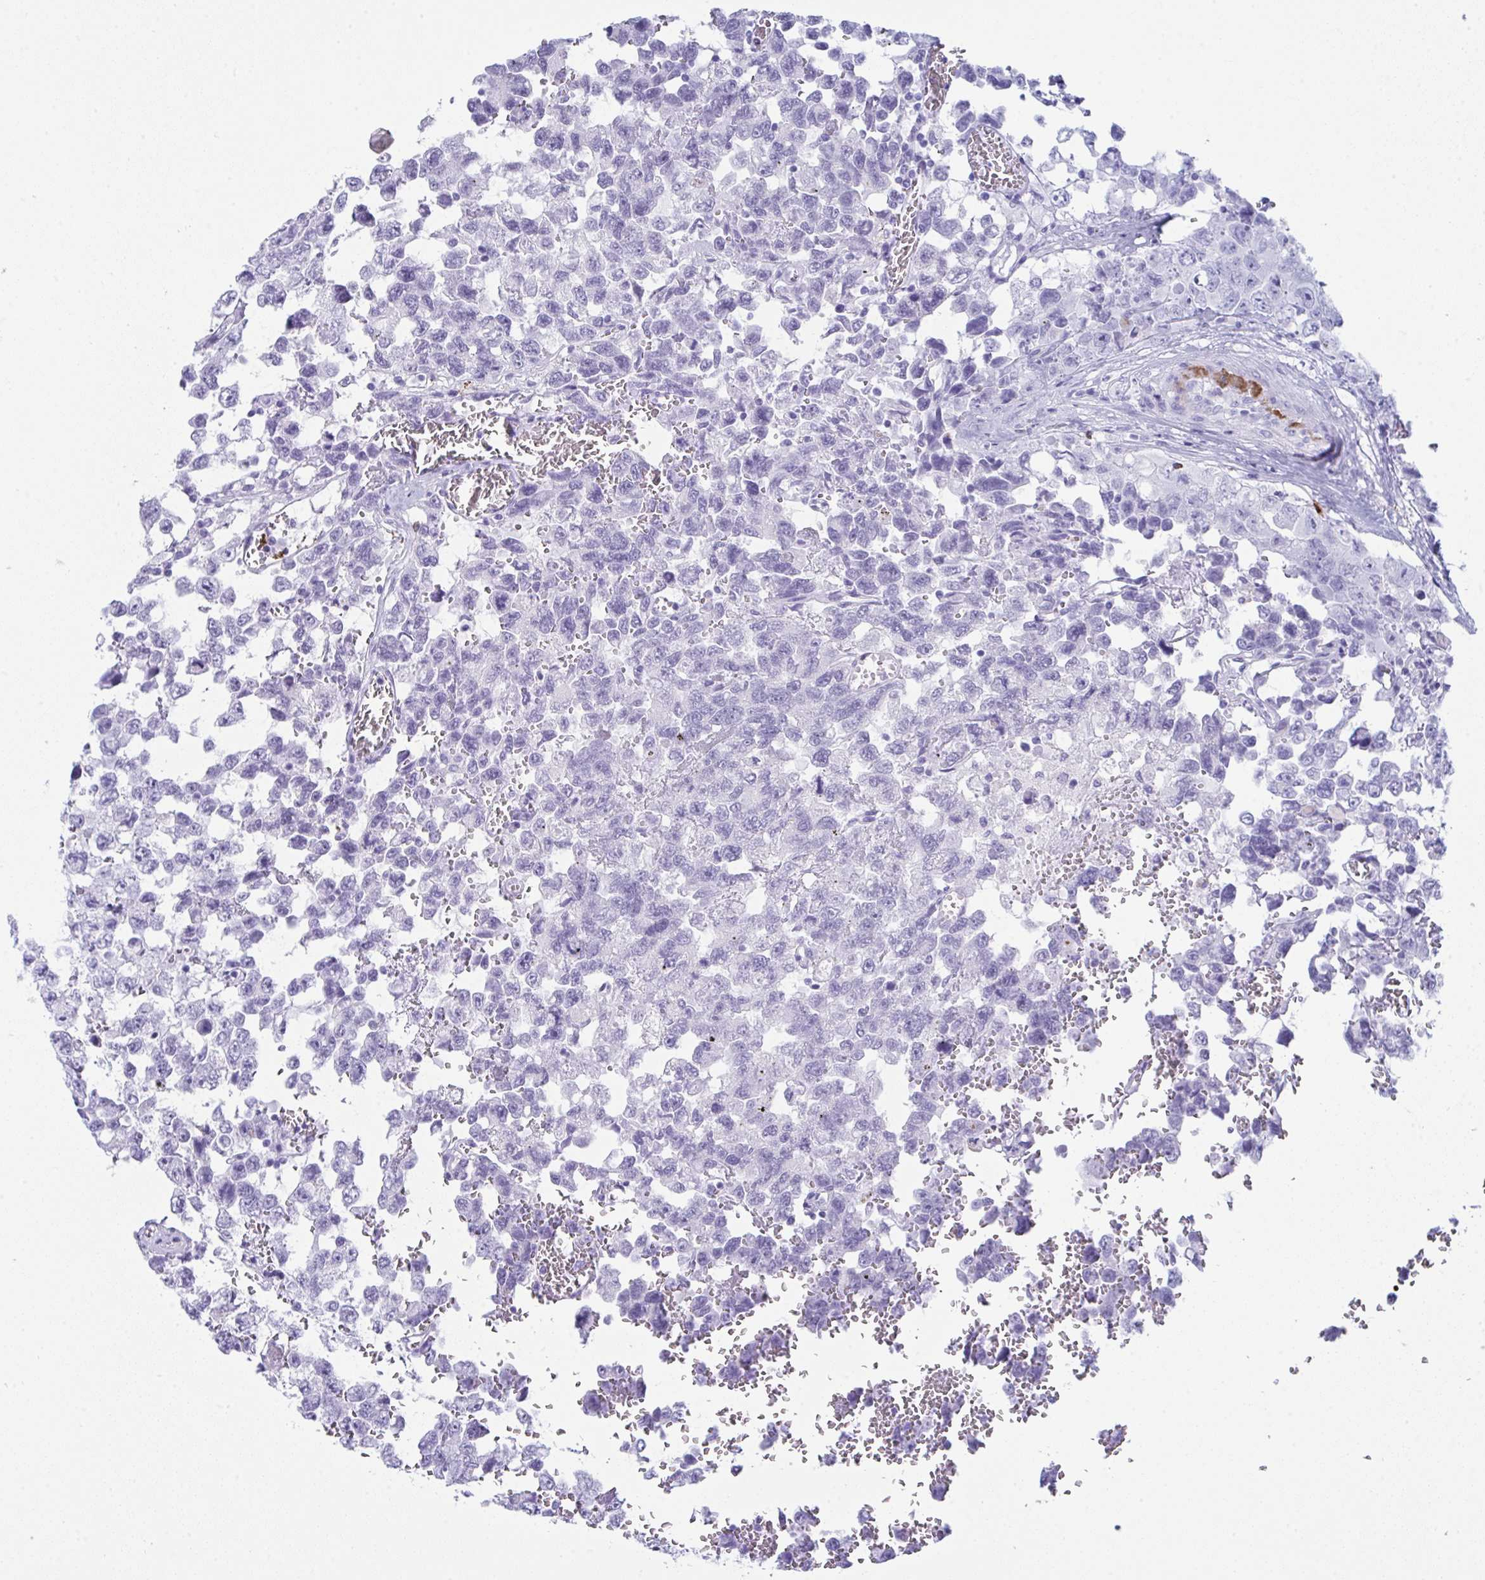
{"staining": {"intensity": "negative", "quantity": "none", "location": "none"}, "tissue": "testis cancer", "cell_type": "Tumor cells", "image_type": "cancer", "snomed": [{"axis": "morphology", "description": "Carcinoma, Embryonal, NOS"}, {"axis": "topography", "description": "Testis"}], "caption": "The immunohistochemistry photomicrograph has no significant expression in tumor cells of embryonal carcinoma (testis) tissue.", "gene": "JCHAIN", "patient": {"sex": "male", "age": 18}}